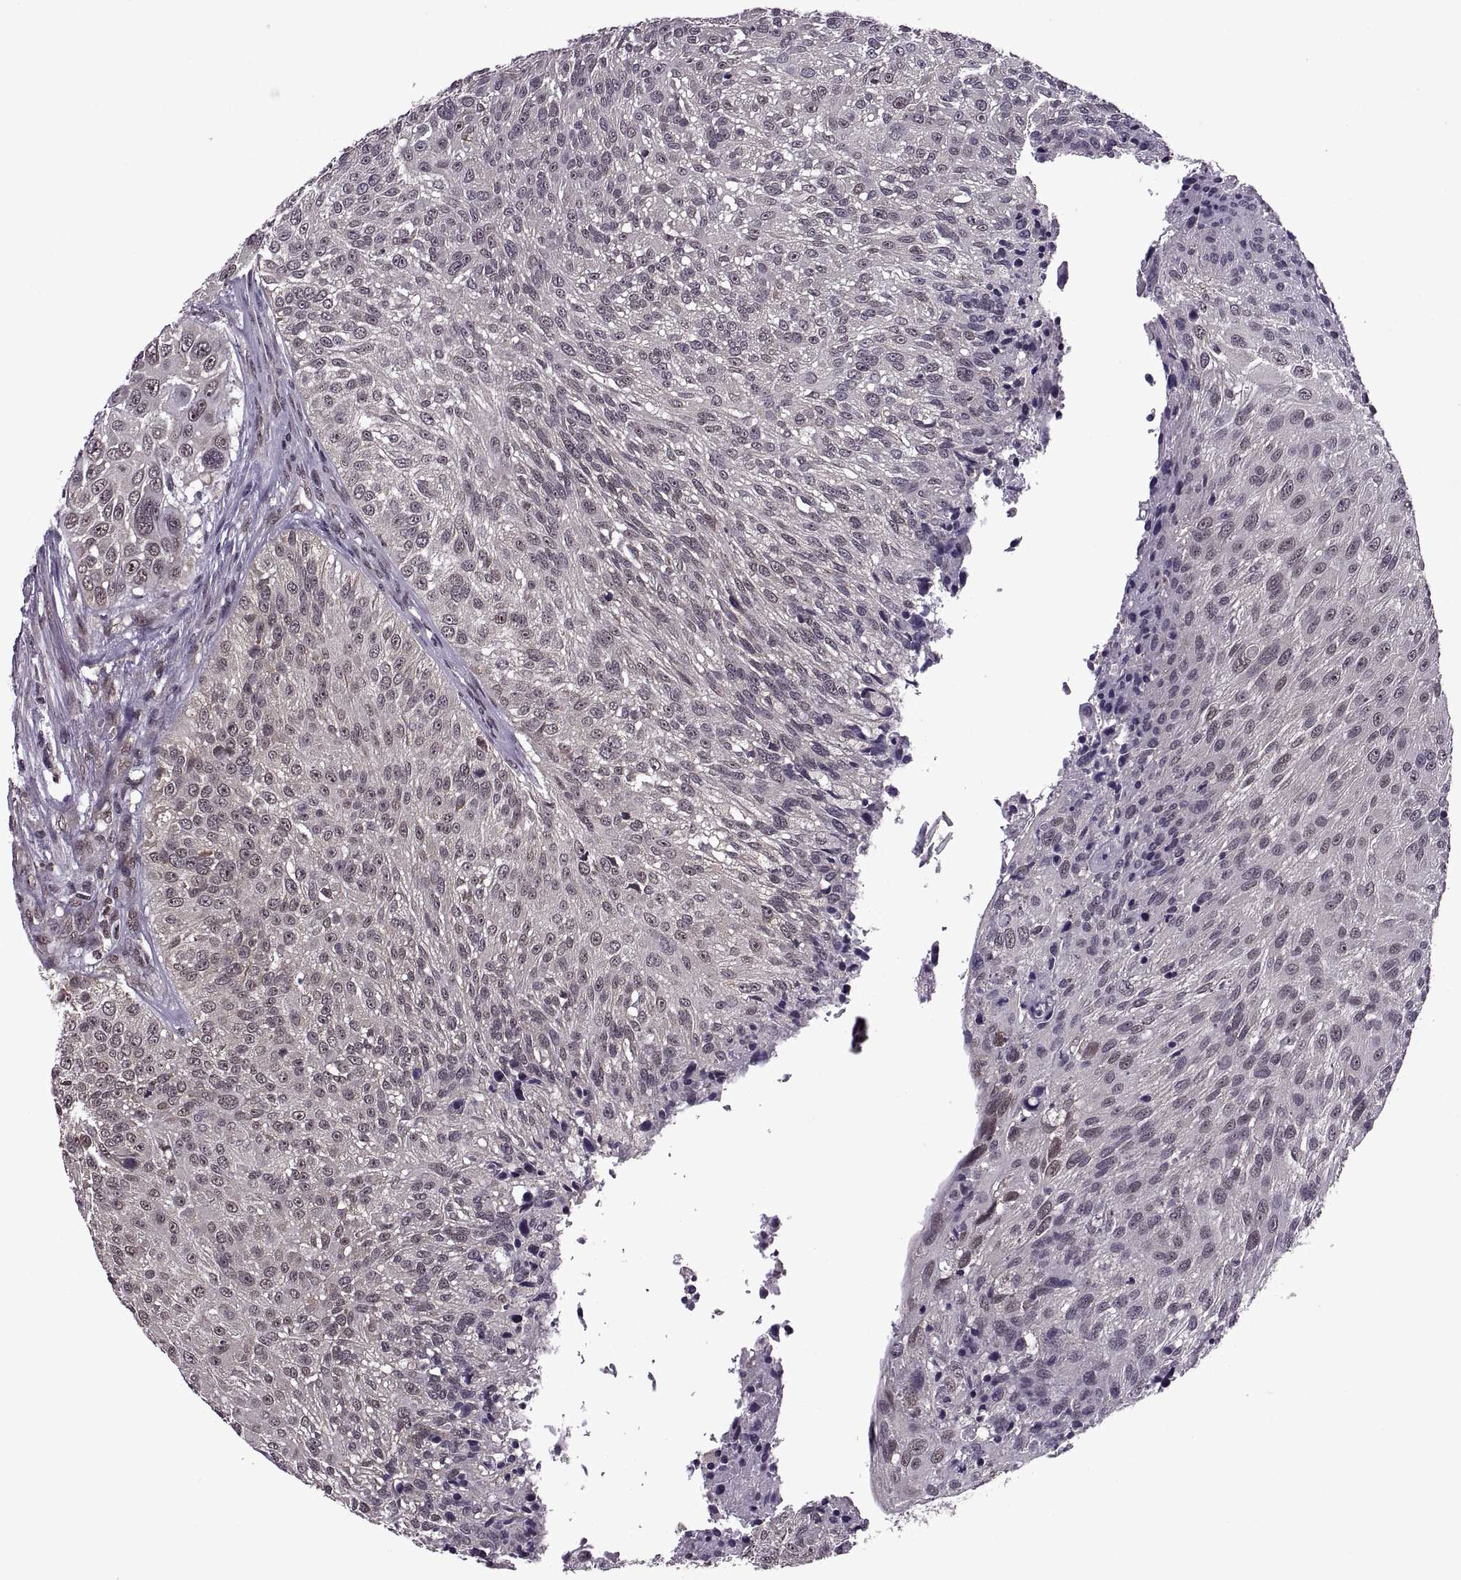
{"staining": {"intensity": "weak", "quantity": "<25%", "location": "nuclear"}, "tissue": "urothelial cancer", "cell_type": "Tumor cells", "image_type": "cancer", "snomed": [{"axis": "morphology", "description": "Urothelial carcinoma, NOS"}, {"axis": "topography", "description": "Urinary bladder"}], "caption": "Micrograph shows no significant protein expression in tumor cells of transitional cell carcinoma.", "gene": "INTS3", "patient": {"sex": "male", "age": 55}}